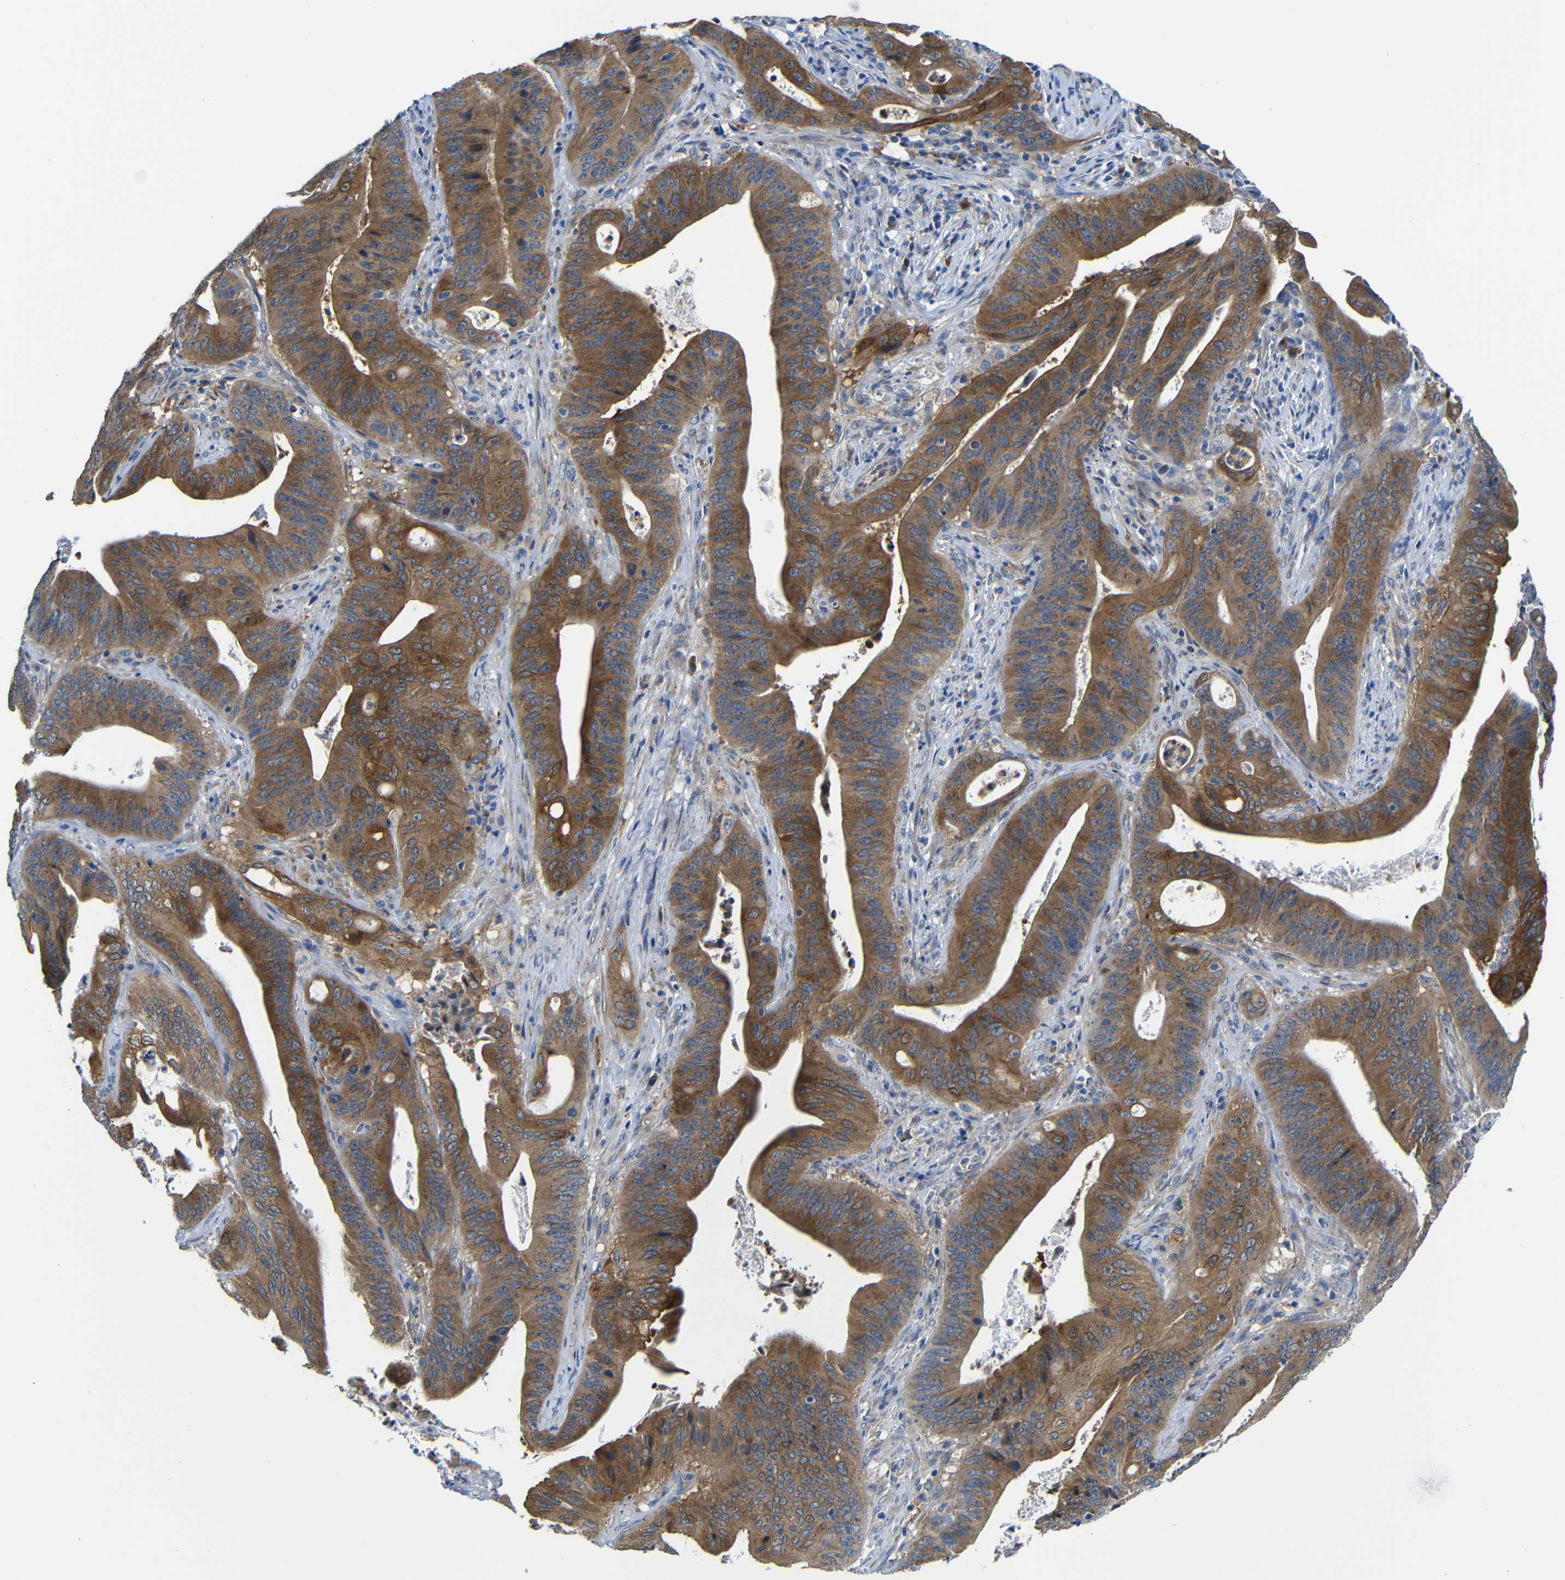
{"staining": {"intensity": "moderate", "quantity": ">75%", "location": "cytoplasmic/membranous"}, "tissue": "pancreatic cancer", "cell_type": "Tumor cells", "image_type": "cancer", "snomed": [{"axis": "morphology", "description": "Normal tissue, NOS"}, {"axis": "topography", "description": "Lymph node"}], "caption": "Brown immunohistochemical staining in human pancreatic cancer demonstrates moderate cytoplasmic/membranous staining in approximately >75% of tumor cells. The protein is shown in brown color, while the nuclei are stained blue.", "gene": "DDRGK1", "patient": {"sex": "male", "age": 62}}